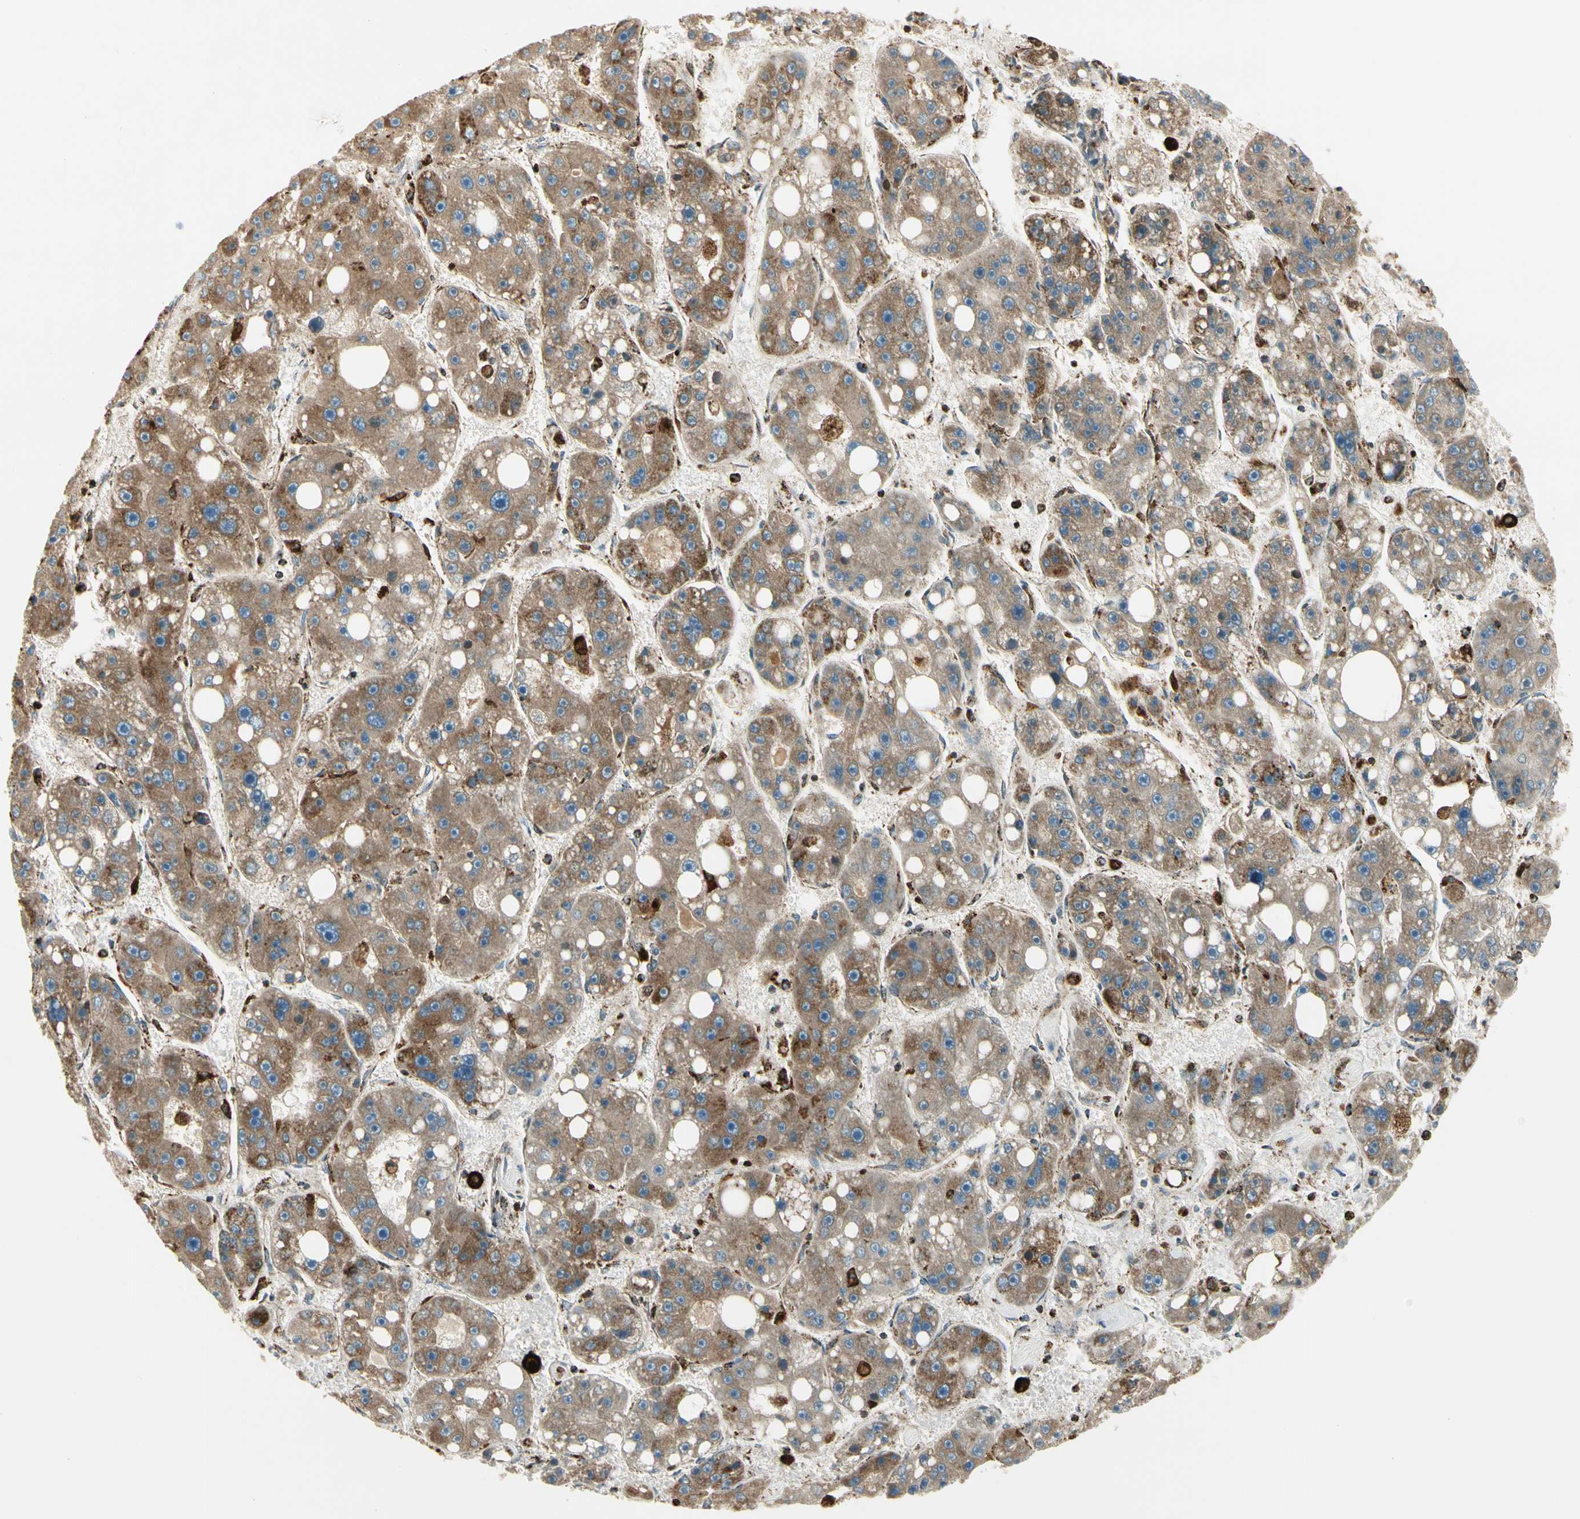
{"staining": {"intensity": "moderate", "quantity": ">75%", "location": "cytoplasmic/membranous"}, "tissue": "liver cancer", "cell_type": "Tumor cells", "image_type": "cancer", "snomed": [{"axis": "morphology", "description": "Carcinoma, Hepatocellular, NOS"}, {"axis": "topography", "description": "Liver"}], "caption": "An IHC image of neoplastic tissue is shown. Protein staining in brown labels moderate cytoplasmic/membranous positivity in liver cancer within tumor cells. The protein of interest is stained brown, and the nuclei are stained in blue (DAB (3,3'-diaminobenzidine) IHC with brightfield microscopy, high magnification).", "gene": "ME2", "patient": {"sex": "female", "age": 61}}